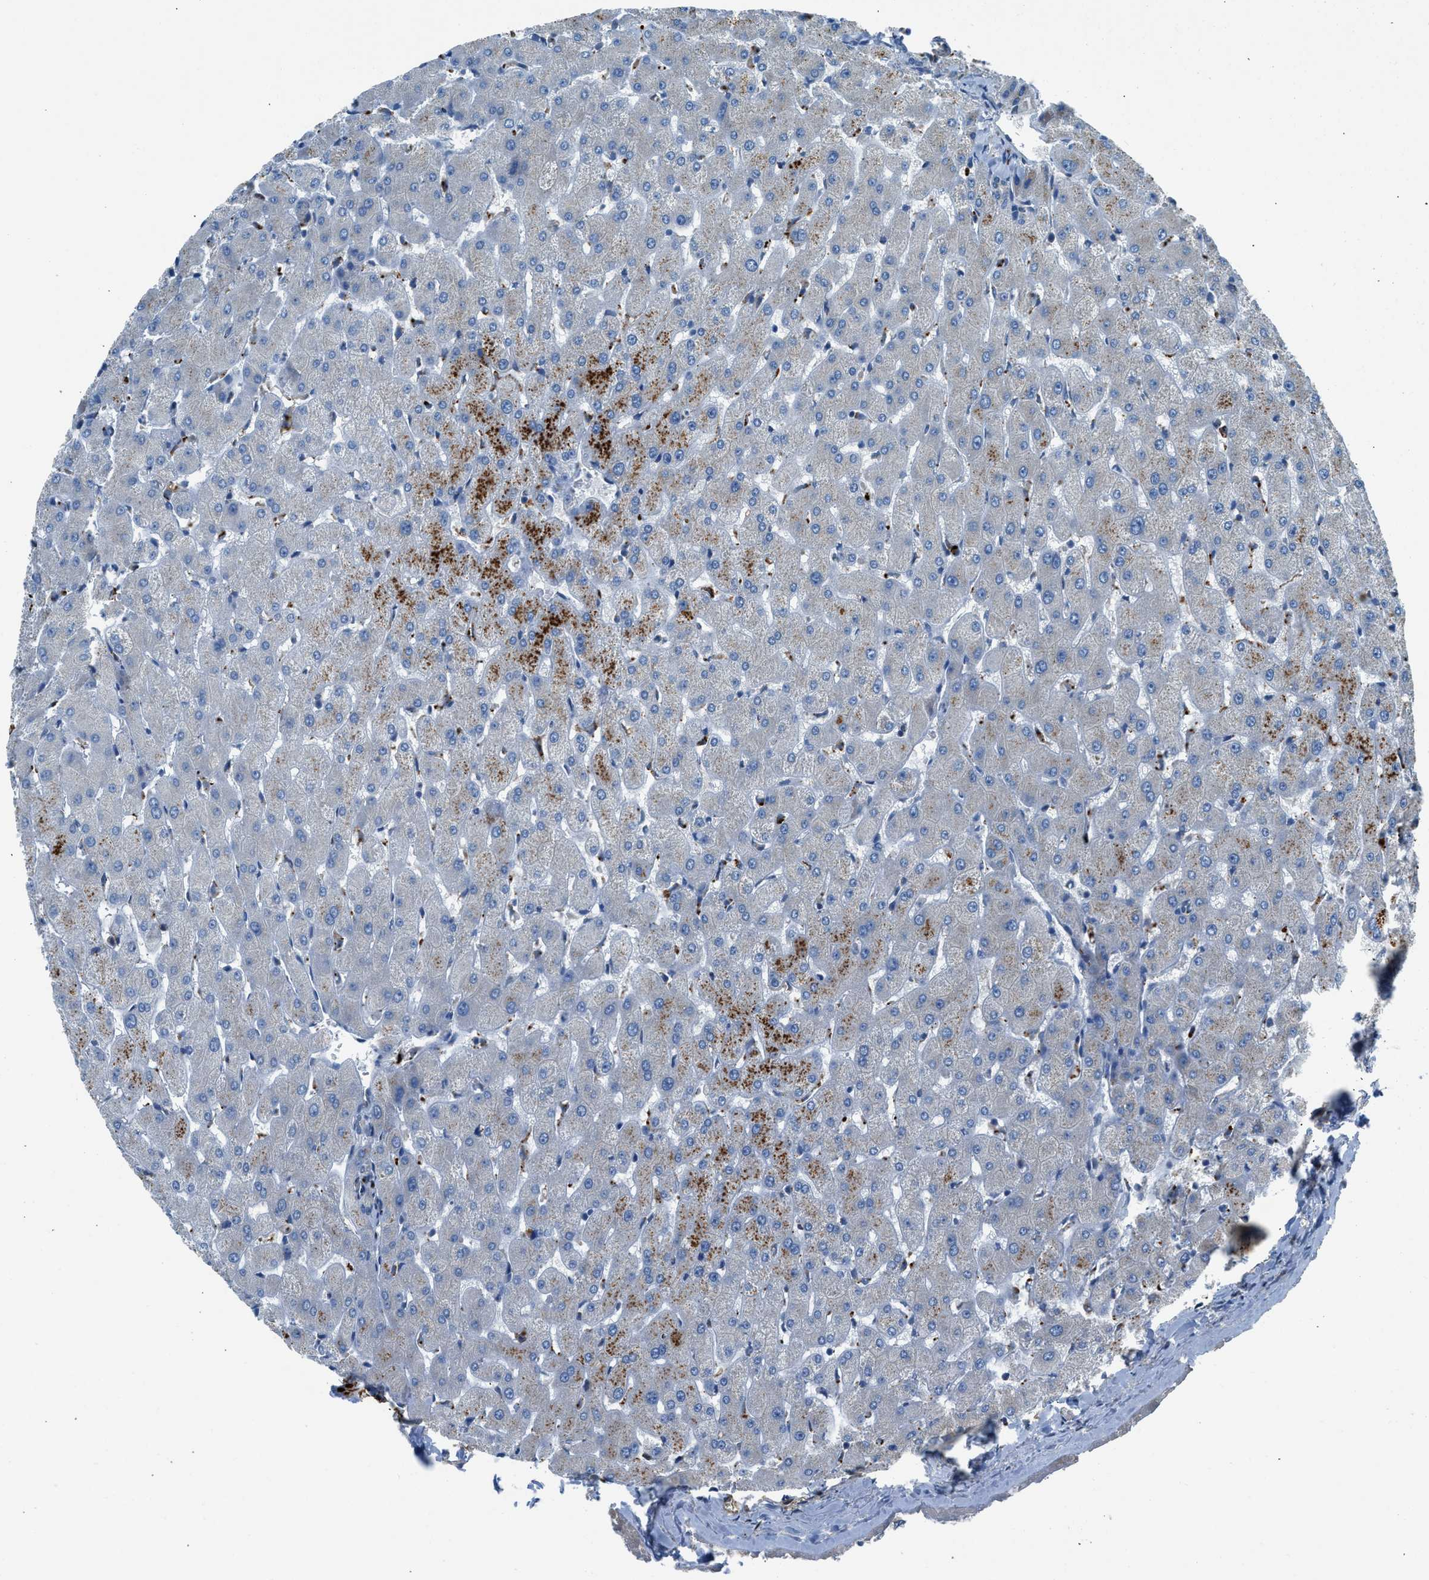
{"staining": {"intensity": "negative", "quantity": "none", "location": "none"}, "tissue": "liver", "cell_type": "Cholangiocytes", "image_type": "normal", "snomed": [{"axis": "morphology", "description": "Normal tissue, NOS"}, {"axis": "topography", "description": "Liver"}], "caption": "Photomicrograph shows no significant protein expression in cholangiocytes of benign liver. Brightfield microscopy of IHC stained with DAB (brown) and hematoxylin (blue), captured at high magnification.", "gene": "LMBR1", "patient": {"sex": "female", "age": 63}}